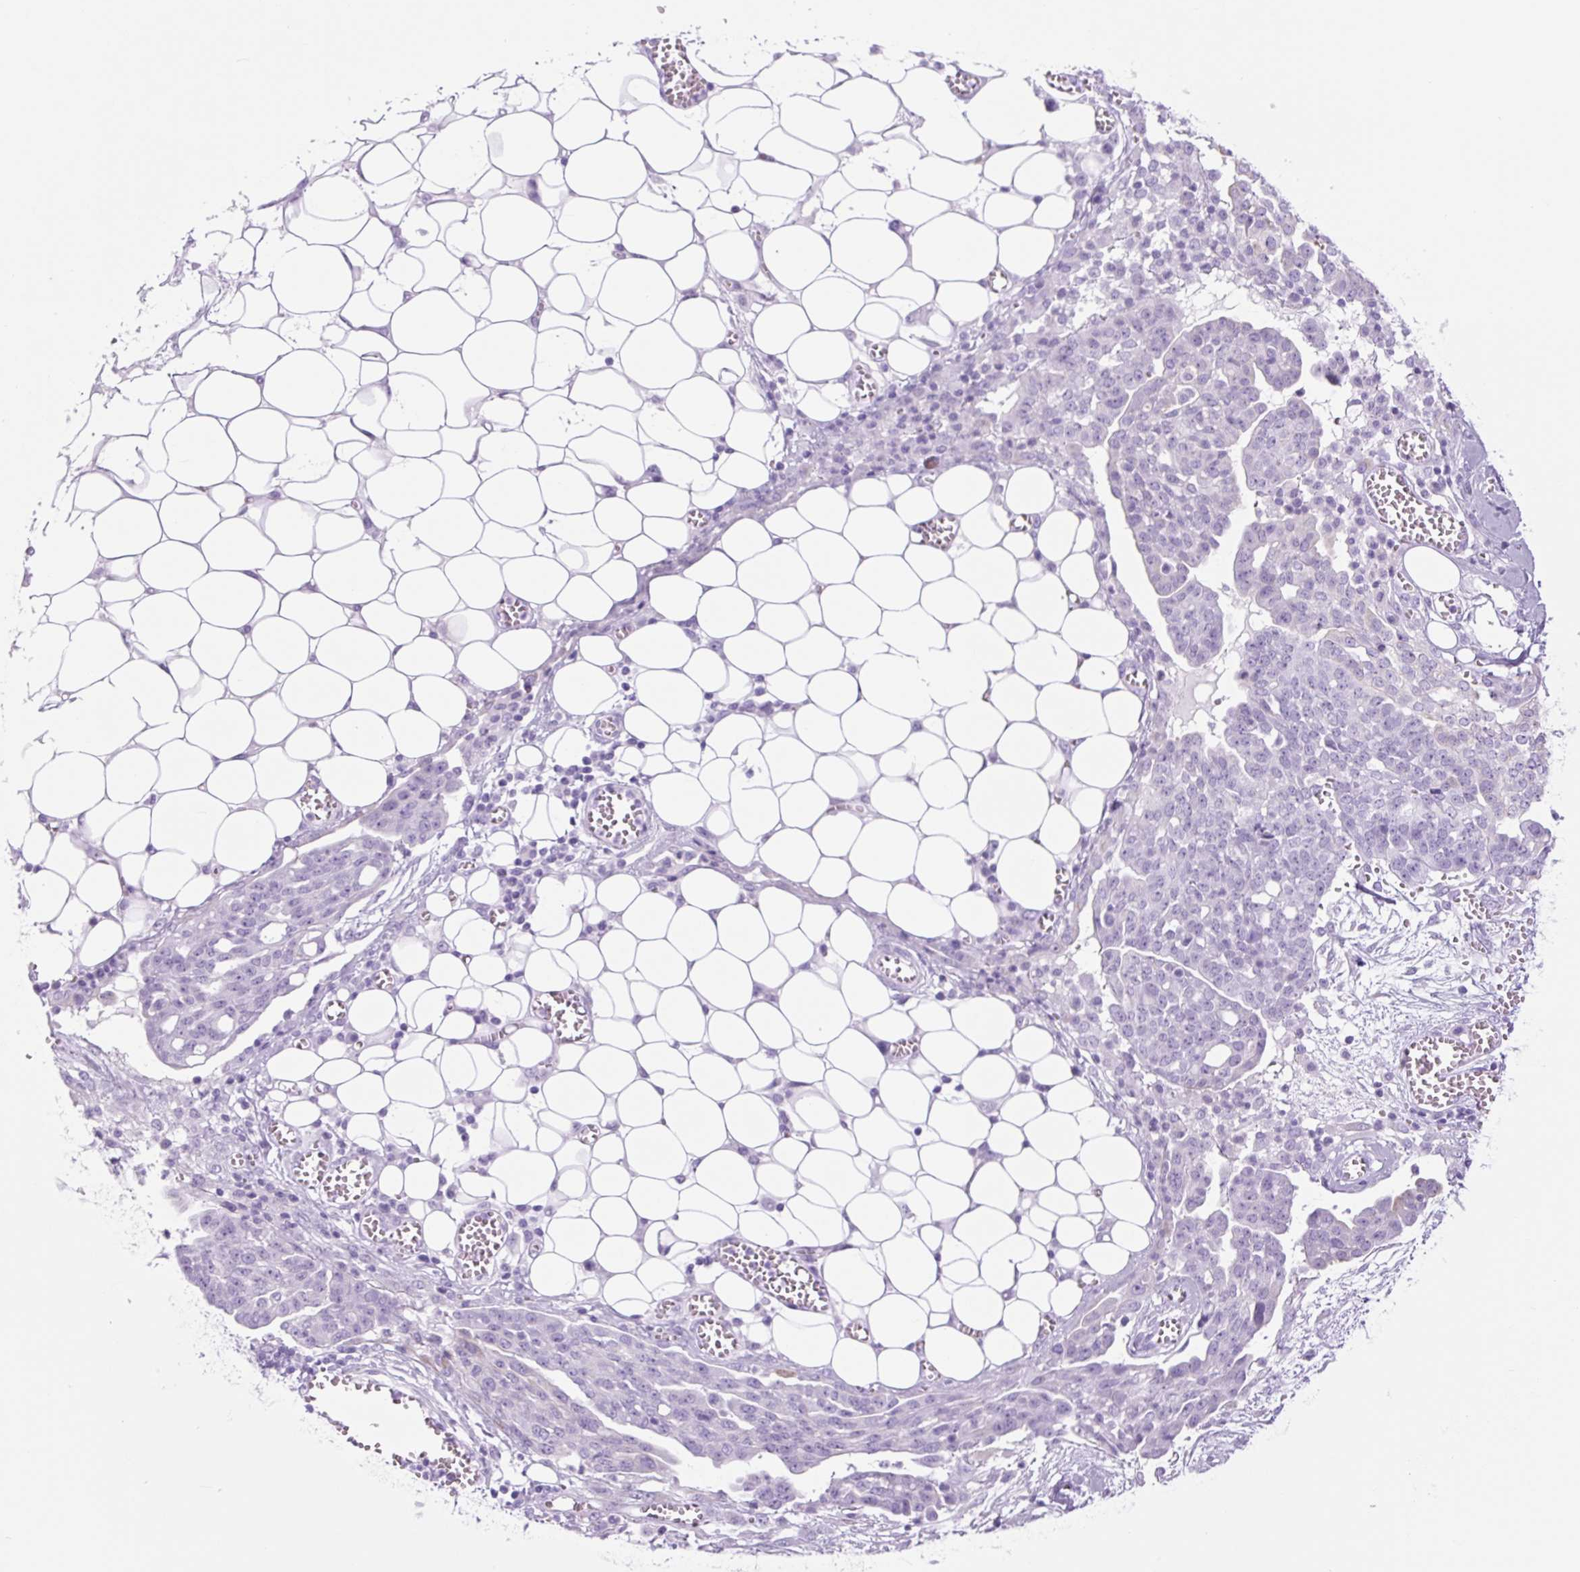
{"staining": {"intensity": "negative", "quantity": "none", "location": "none"}, "tissue": "ovarian cancer", "cell_type": "Tumor cells", "image_type": "cancer", "snomed": [{"axis": "morphology", "description": "Cystadenocarcinoma, serous, NOS"}, {"axis": "topography", "description": "Soft tissue"}, {"axis": "topography", "description": "Ovary"}], "caption": "Micrograph shows no significant protein positivity in tumor cells of ovarian cancer (serous cystadenocarcinoma).", "gene": "TFF2", "patient": {"sex": "female", "age": 57}}